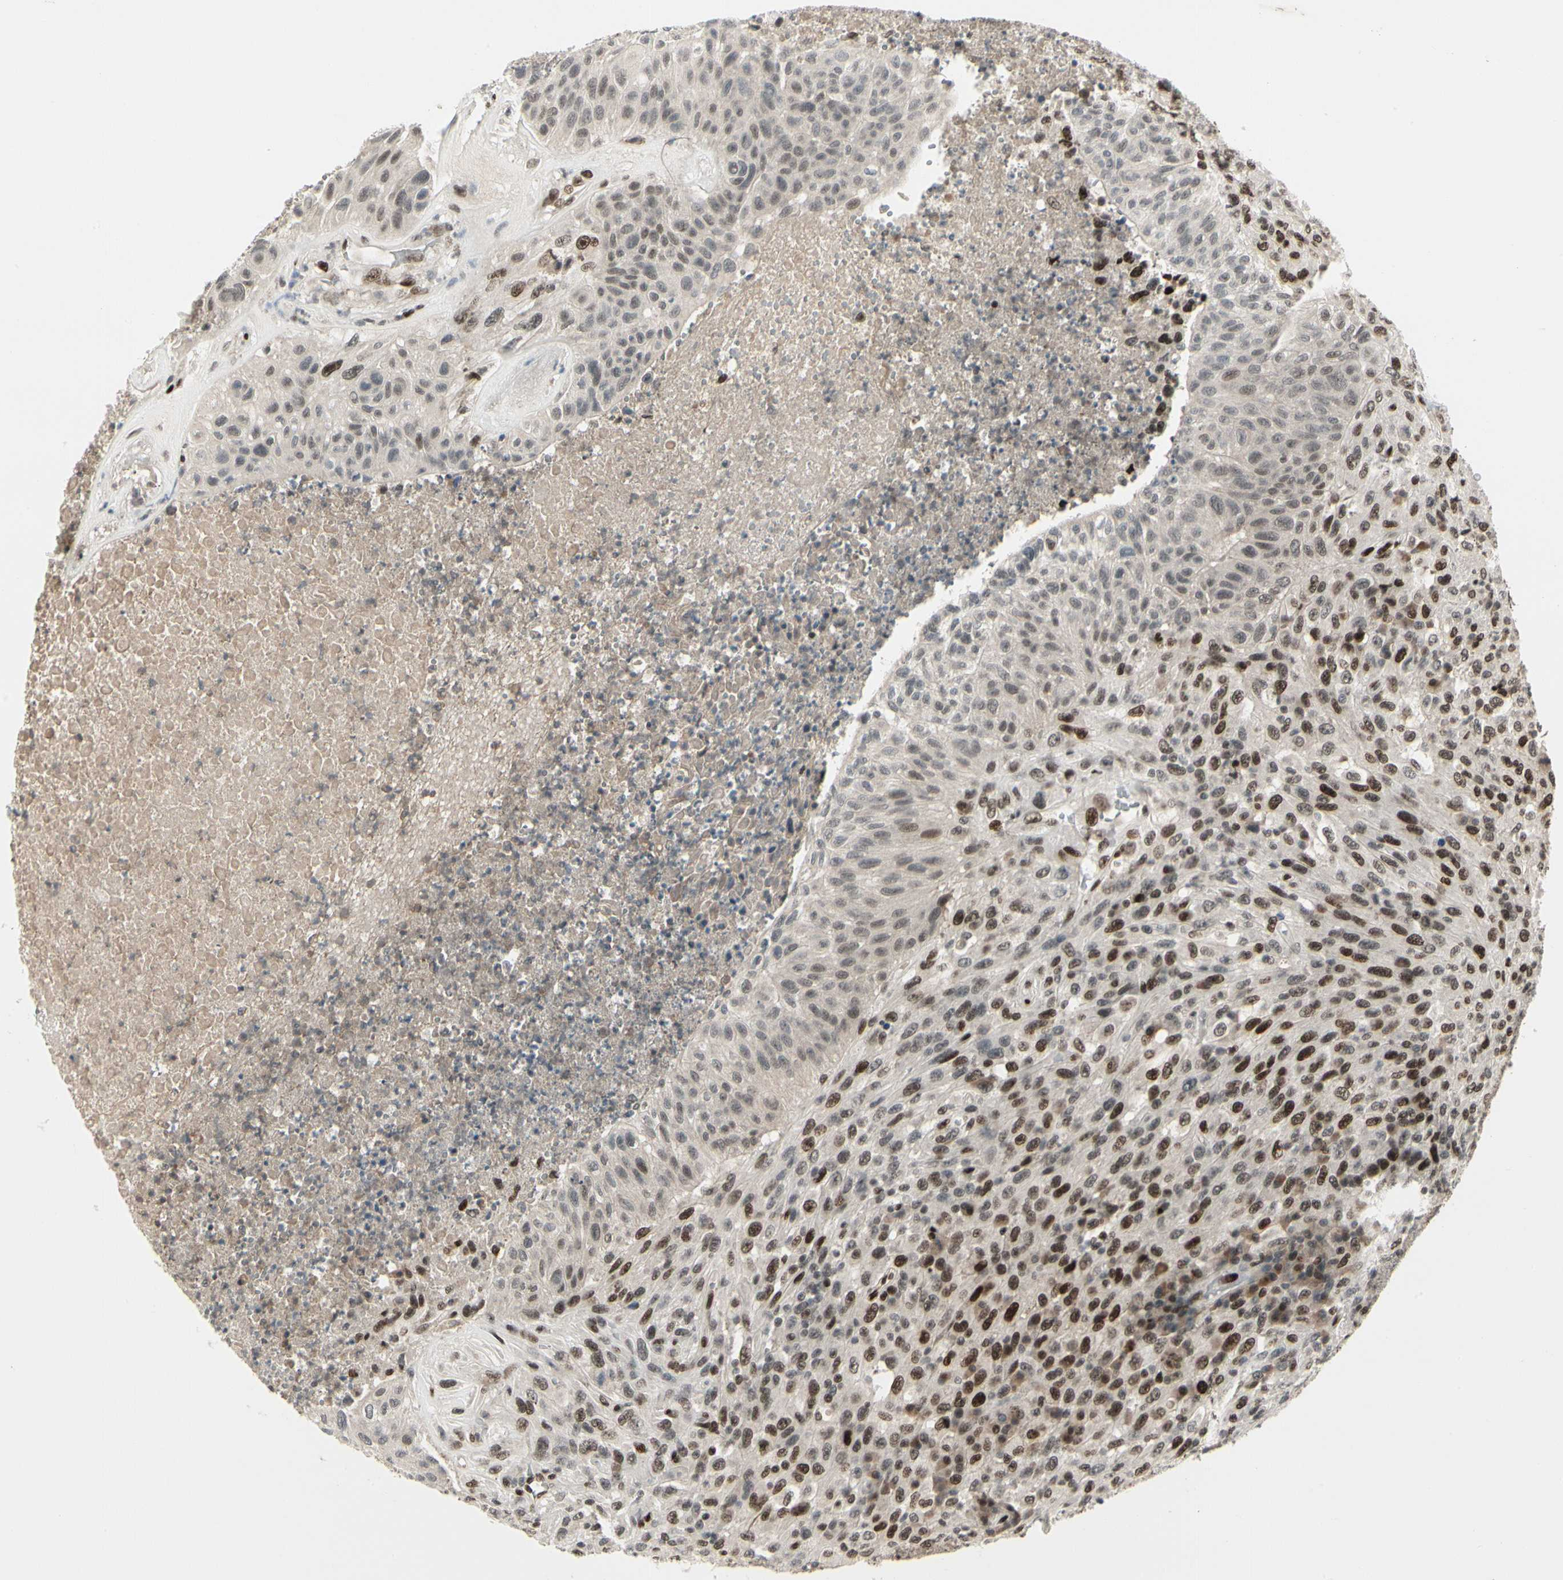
{"staining": {"intensity": "strong", "quantity": ">75%", "location": "nuclear"}, "tissue": "urothelial cancer", "cell_type": "Tumor cells", "image_type": "cancer", "snomed": [{"axis": "morphology", "description": "Urothelial carcinoma, High grade"}, {"axis": "topography", "description": "Urinary bladder"}], "caption": "Urothelial cancer tissue demonstrates strong nuclear positivity in about >75% of tumor cells, visualized by immunohistochemistry.", "gene": "FOXJ2", "patient": {"sex": "male", "age": 66}}